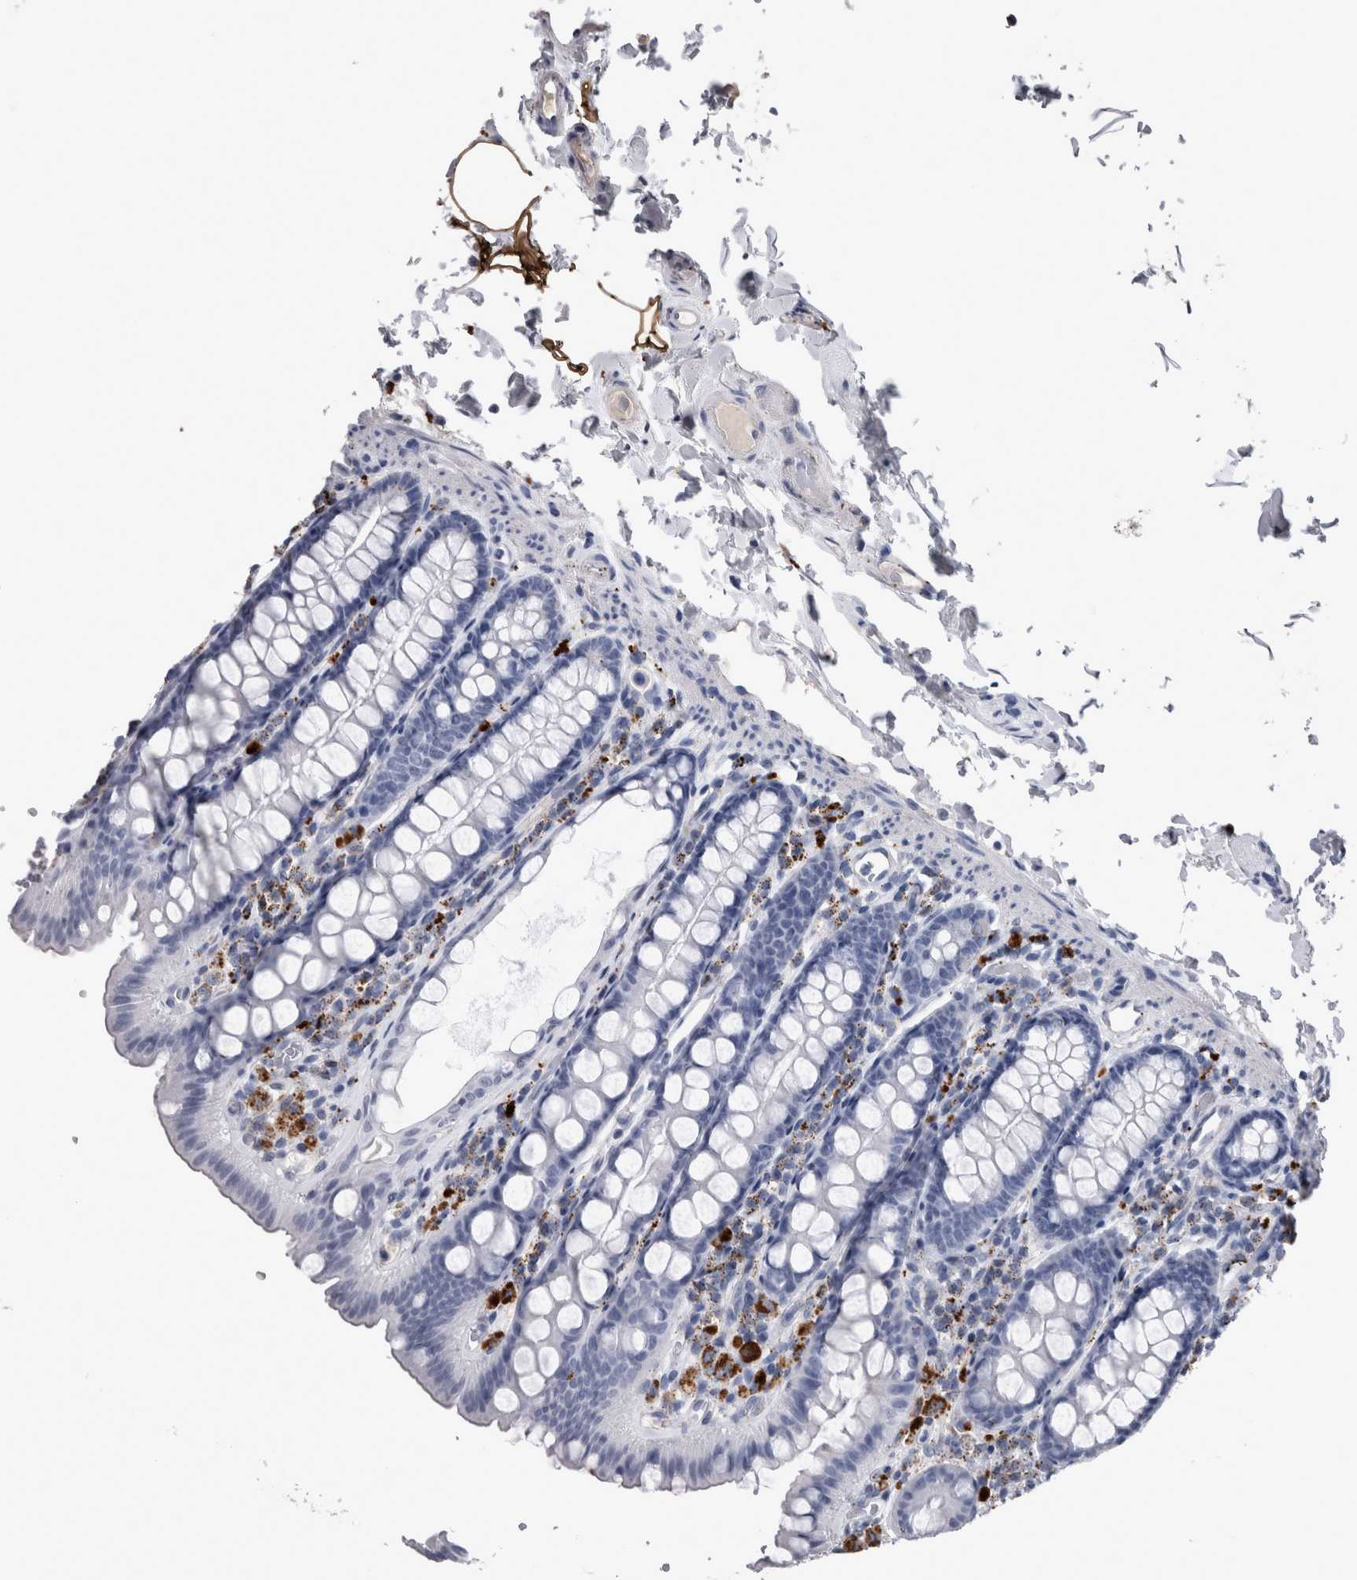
{"staining": {"intensity": "negative", "quantity": "none", "location": "none"}, "tissue": "colon", "cell_type": "Endothelial cells", "image_type": "normal", "snomed": [{"axis": "morphology", "description": "Normal tissue, NOS"}, {"axis": "topography", "description": "Colon"}, {"axis": "topography", "description": "Peripheral nerve tissue"}], "caption": "Histopathology image shows no protein expression in endothelial cells of benign colon.", "gene": "DPP7", "patient": {"sex": "female", "age": 61}}